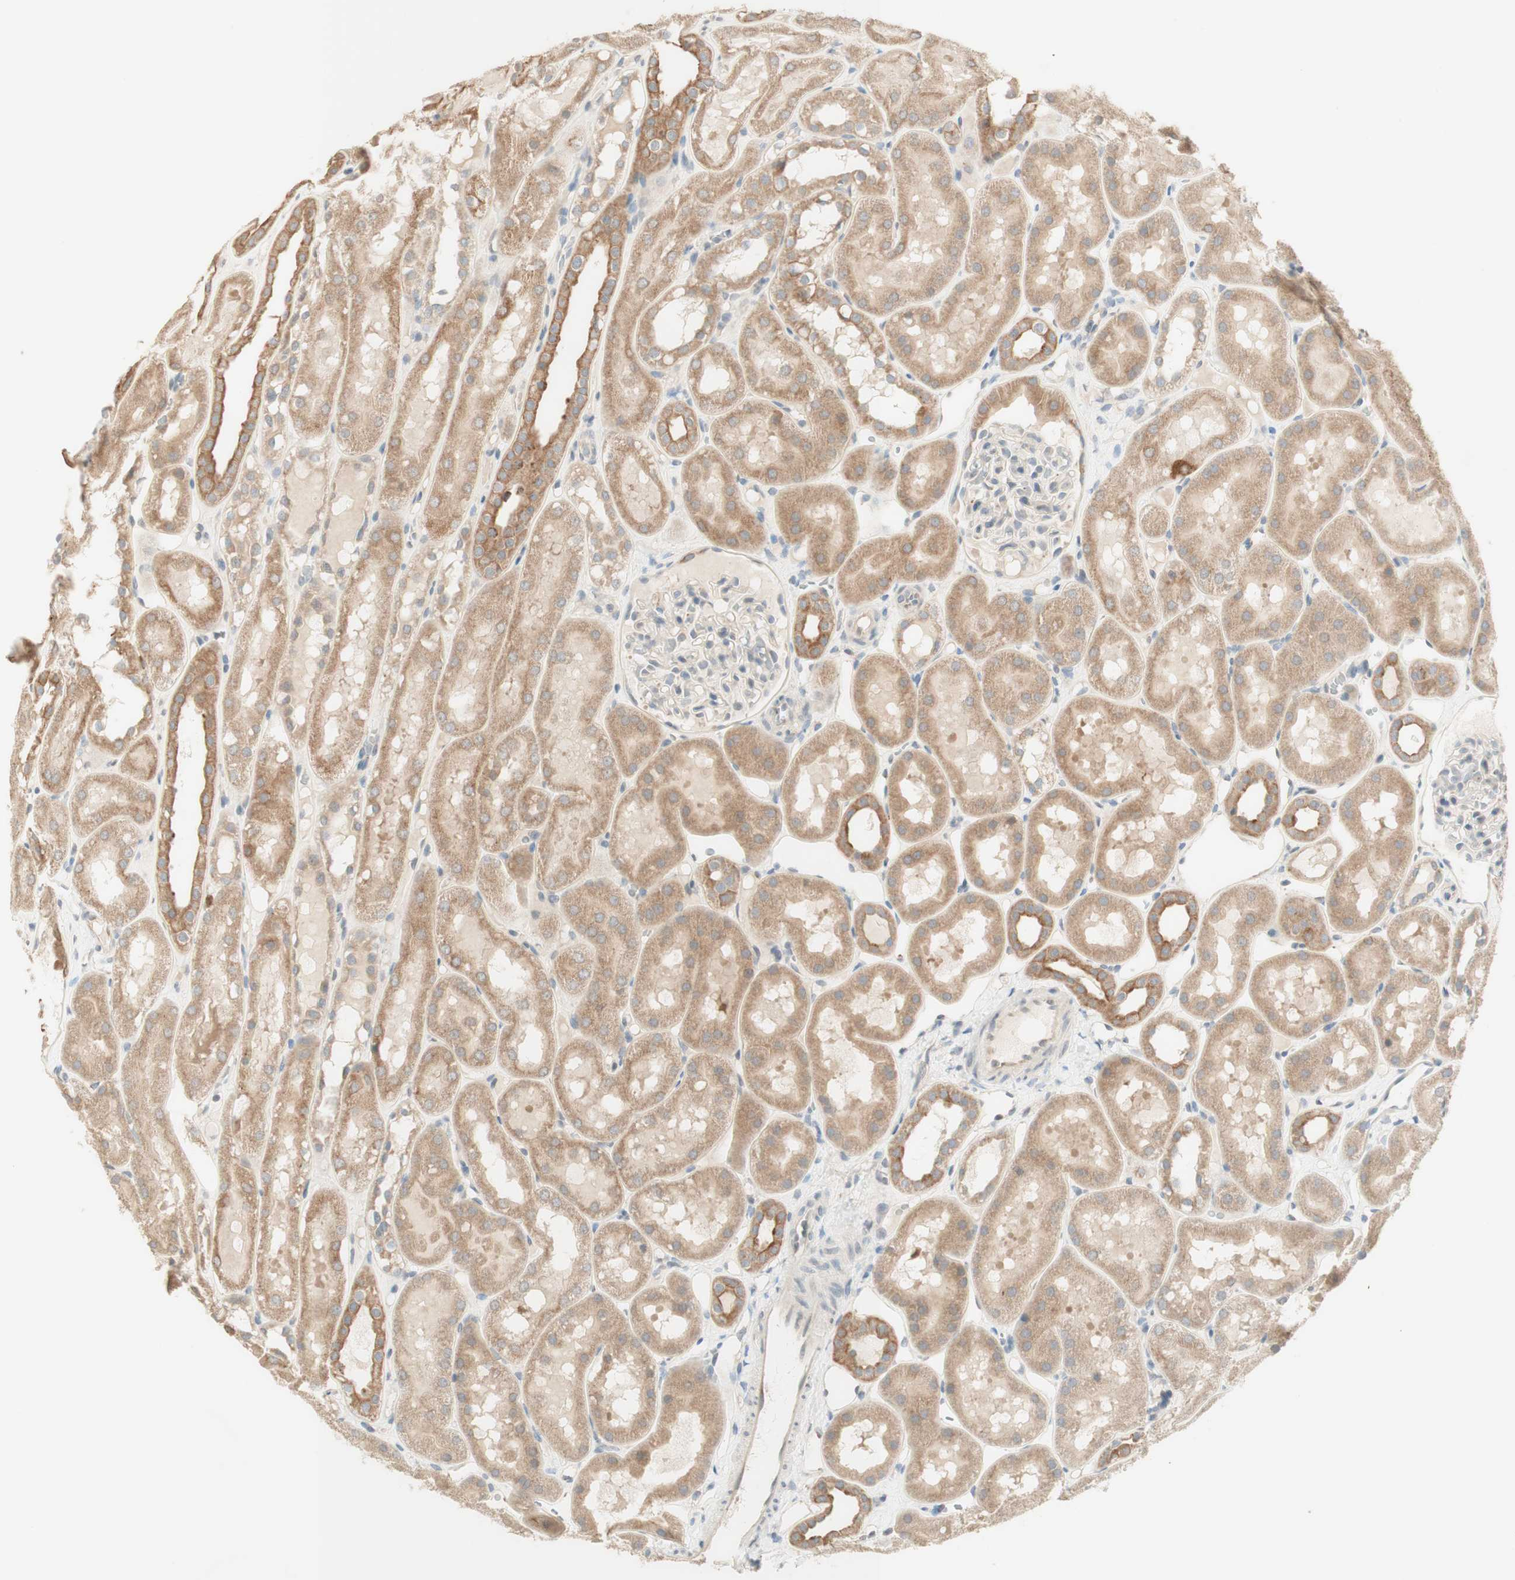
{"staining": {"intensity": "negative", "quantity": "none", "location": "none"}, "tissue": "kidney", "cell_type": "Cells in glomeruli", "image_type": "normal", "snomed": [{"axis": "morphology", "description": "Normal tissue, NOS"}, {"axis": "topography", "description": "Kidney"}, {"axis": "topography", "description": "Urinary bladder"}], "caption": "IHC histopathology image of unremarkable kidney stained for a protein (brown), which exhibits no staining in cells in glomeruli.", "gene": "CLCN2", "patient": {"sex": "male", "age": 16}}